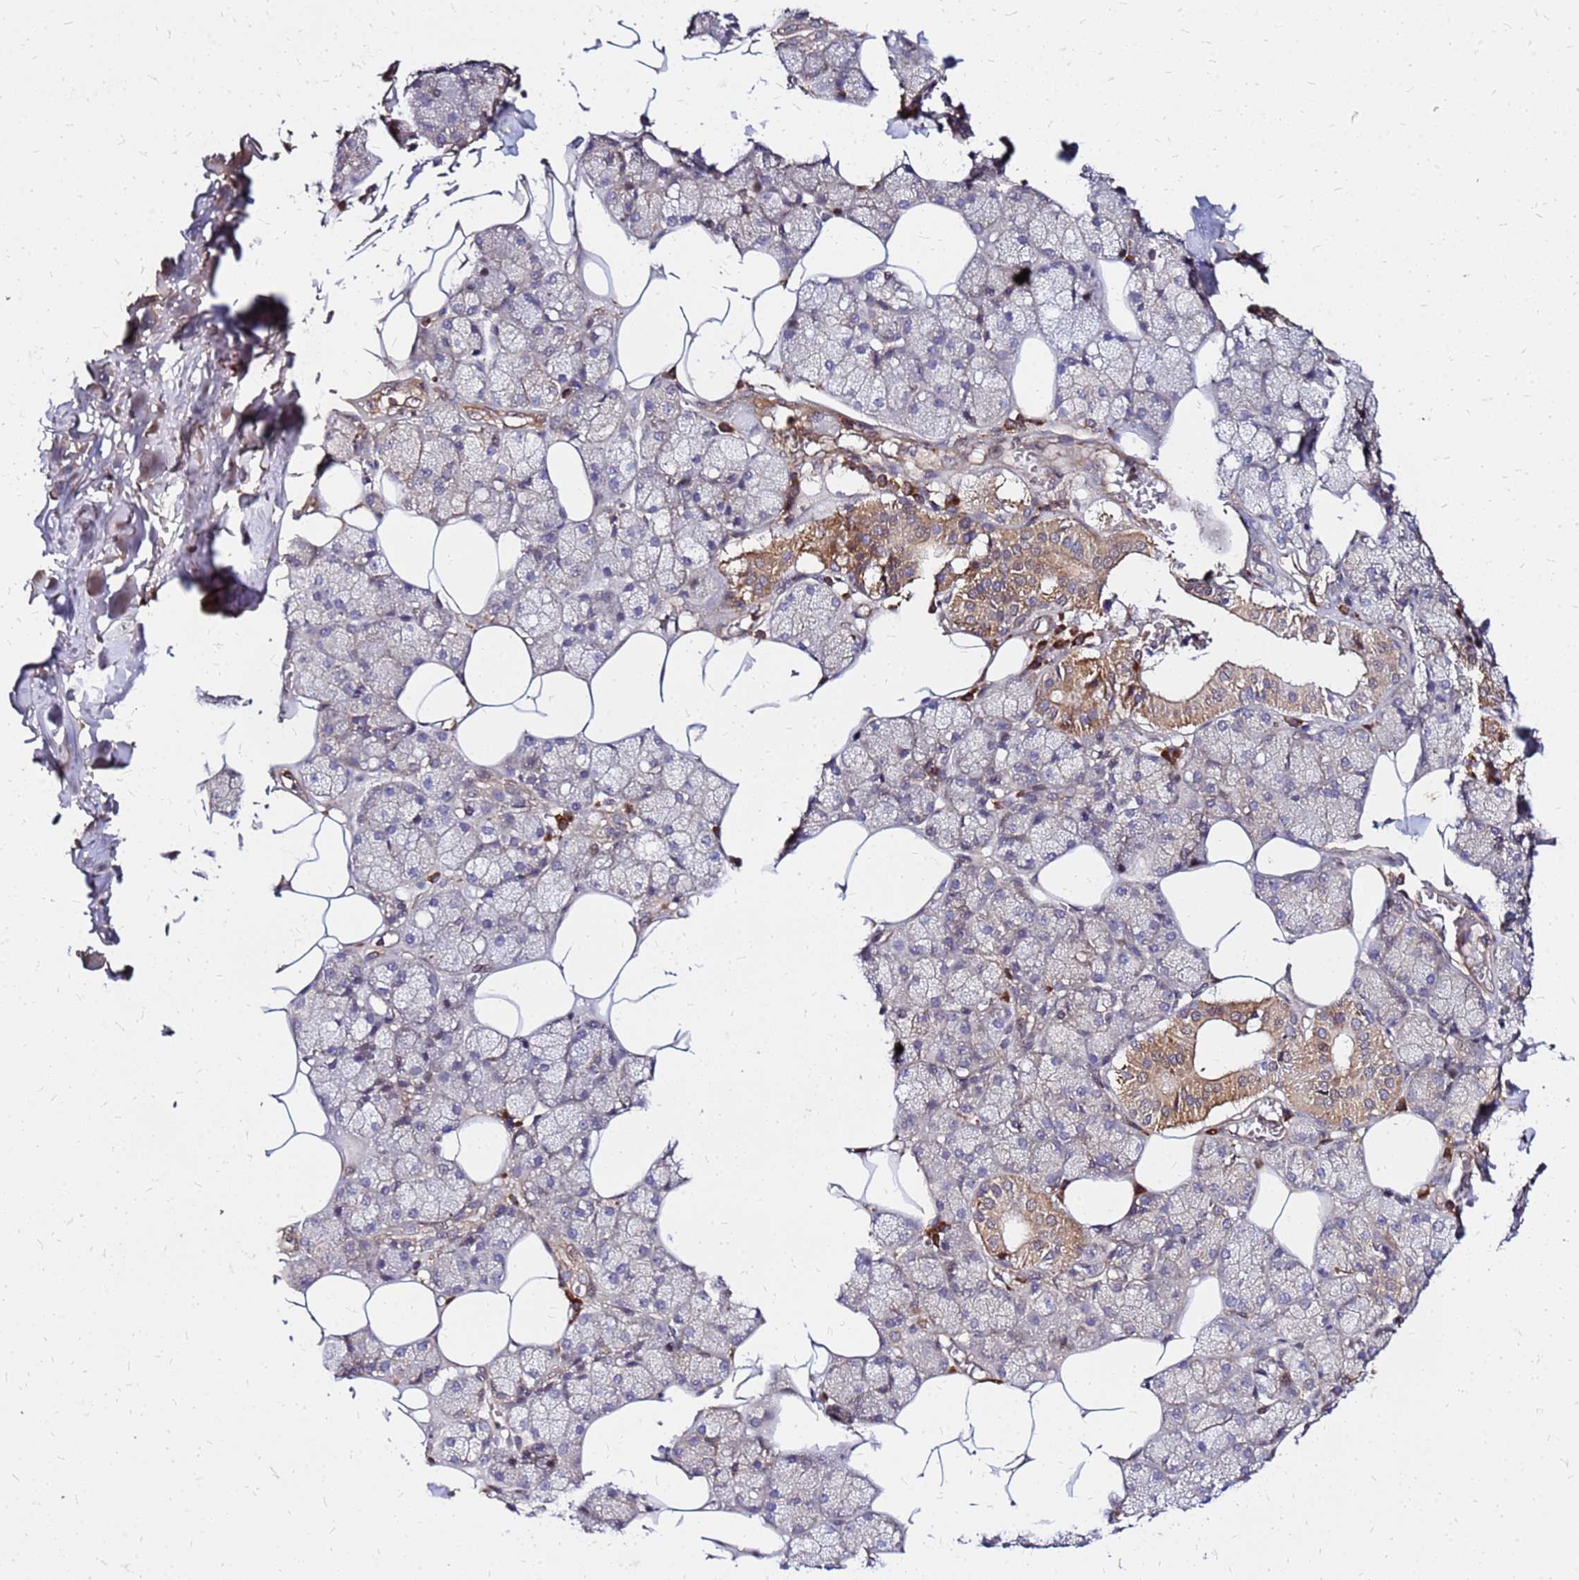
{"staining": {"intensity": "weak", "quantity": "25%-75%", "location": "cytoplasmic/membranous"}, "tissue": "salivary gland", "cell_type": "Glandular cells", "image_type": "normal", "snomed": [{"axis": "morphology", "description": "Normal tissue, NOS"}, {"axis": "topography", "description": "Salivary gland"}], "caption": "Salivary gland stained with IHC shows weak cytoplasmic/membranous staining in approximately 25%-75% of glandular cells. (DAB IHC with brightfield microscopy, high magnification).", "gene": "CYBC1", "patient": {"sex": "male", "age": 62}}